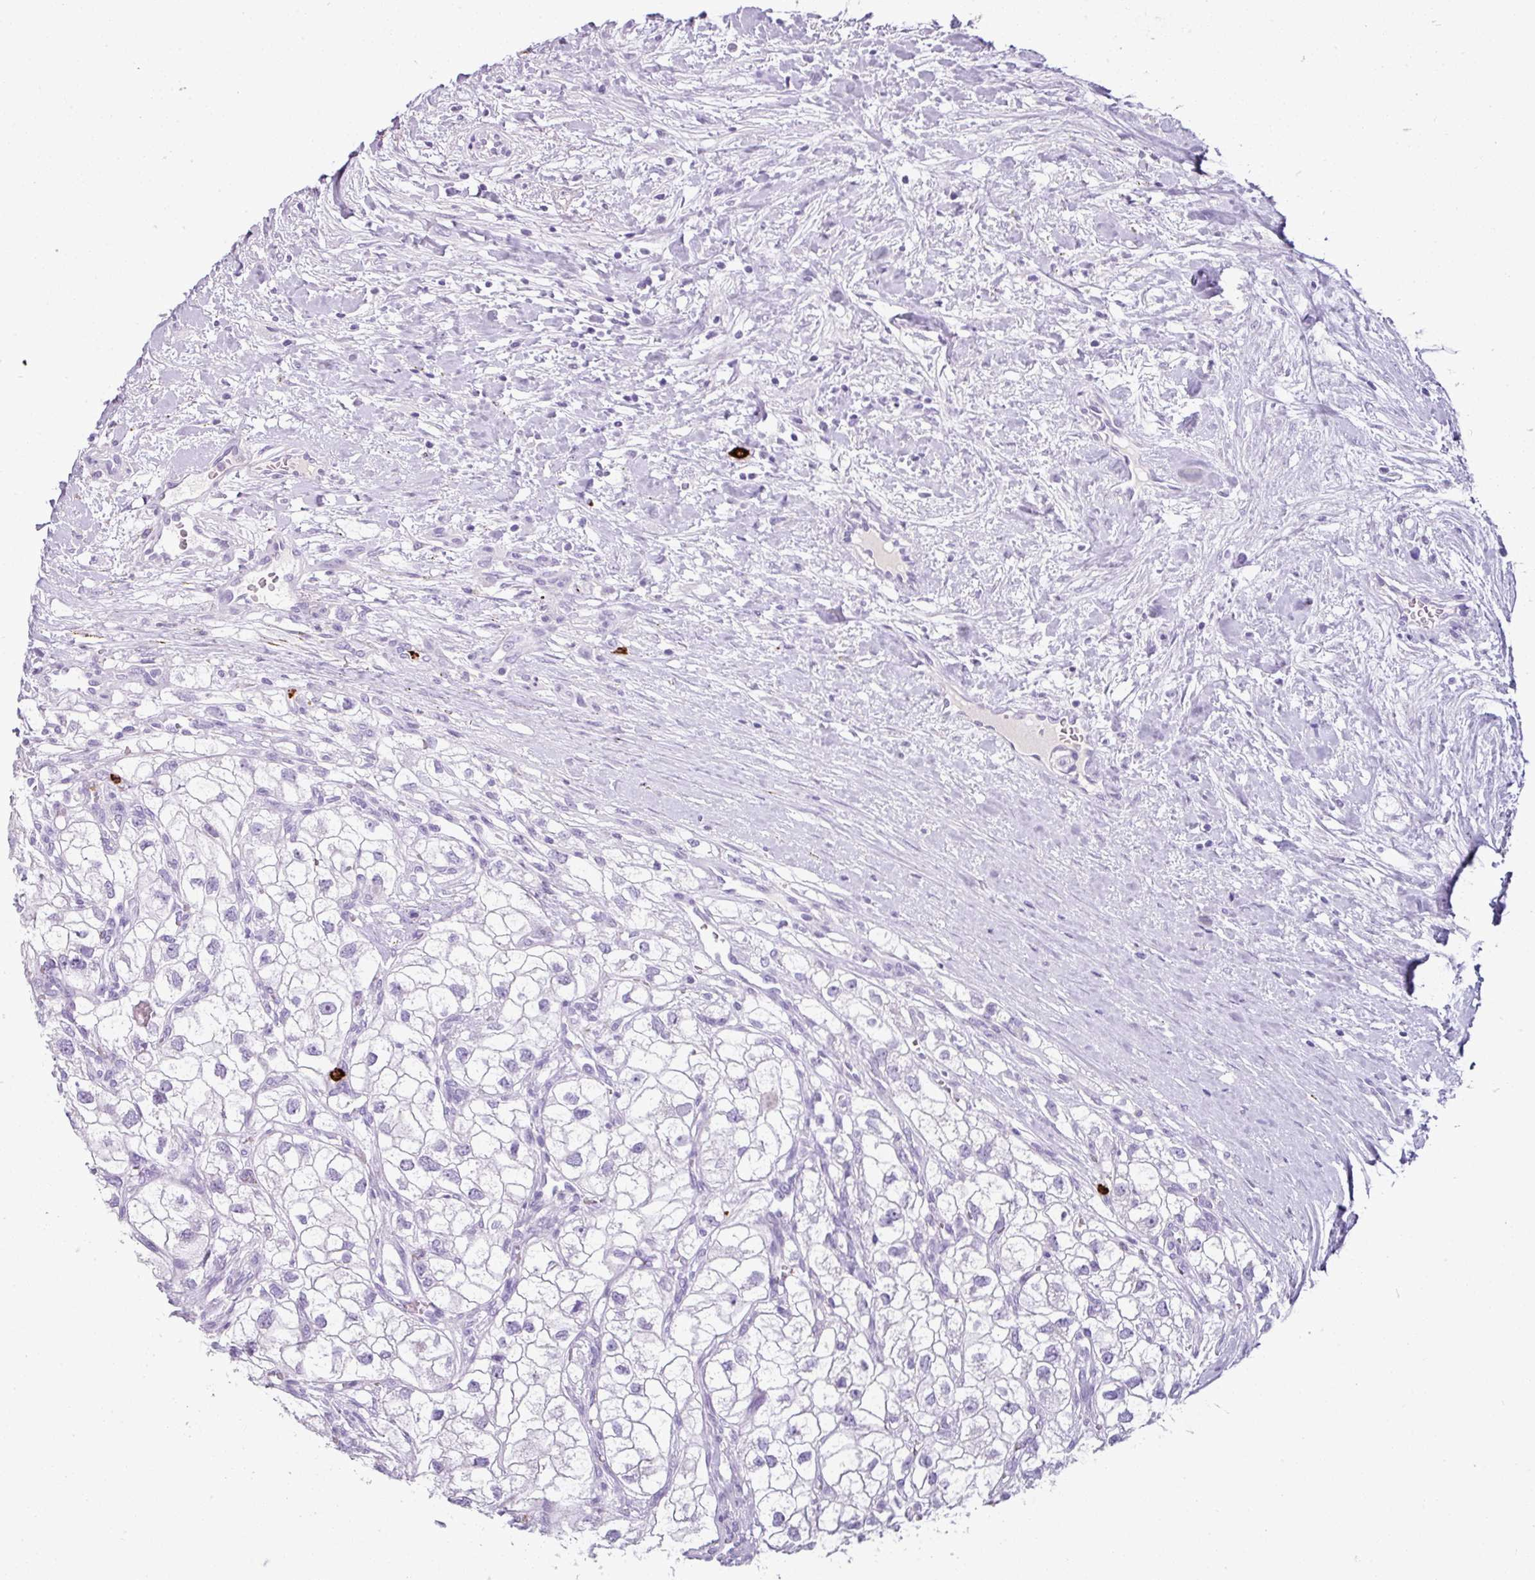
{"staining": {"intensity": "negative", "quantity": "none", "location": "none"}, "tissue": "renal cancer", "cell_type": "Tumor cells", "image_type": "cancer", "snomed": [{"axis": "morphology", "description": "Adenocarcinoma, NOS"}, {"axis": "topography", "description": "Kidney"}], "caption": "This image is of adenocarcinoma (renal) stained with immunohistochemistry (IHC) to label a protein in brown with the nuclei are counter-stained blue. There is no staining in tumor cells.", "gene": "CTSG", "patient": {"sex": "male", "age": 59}}